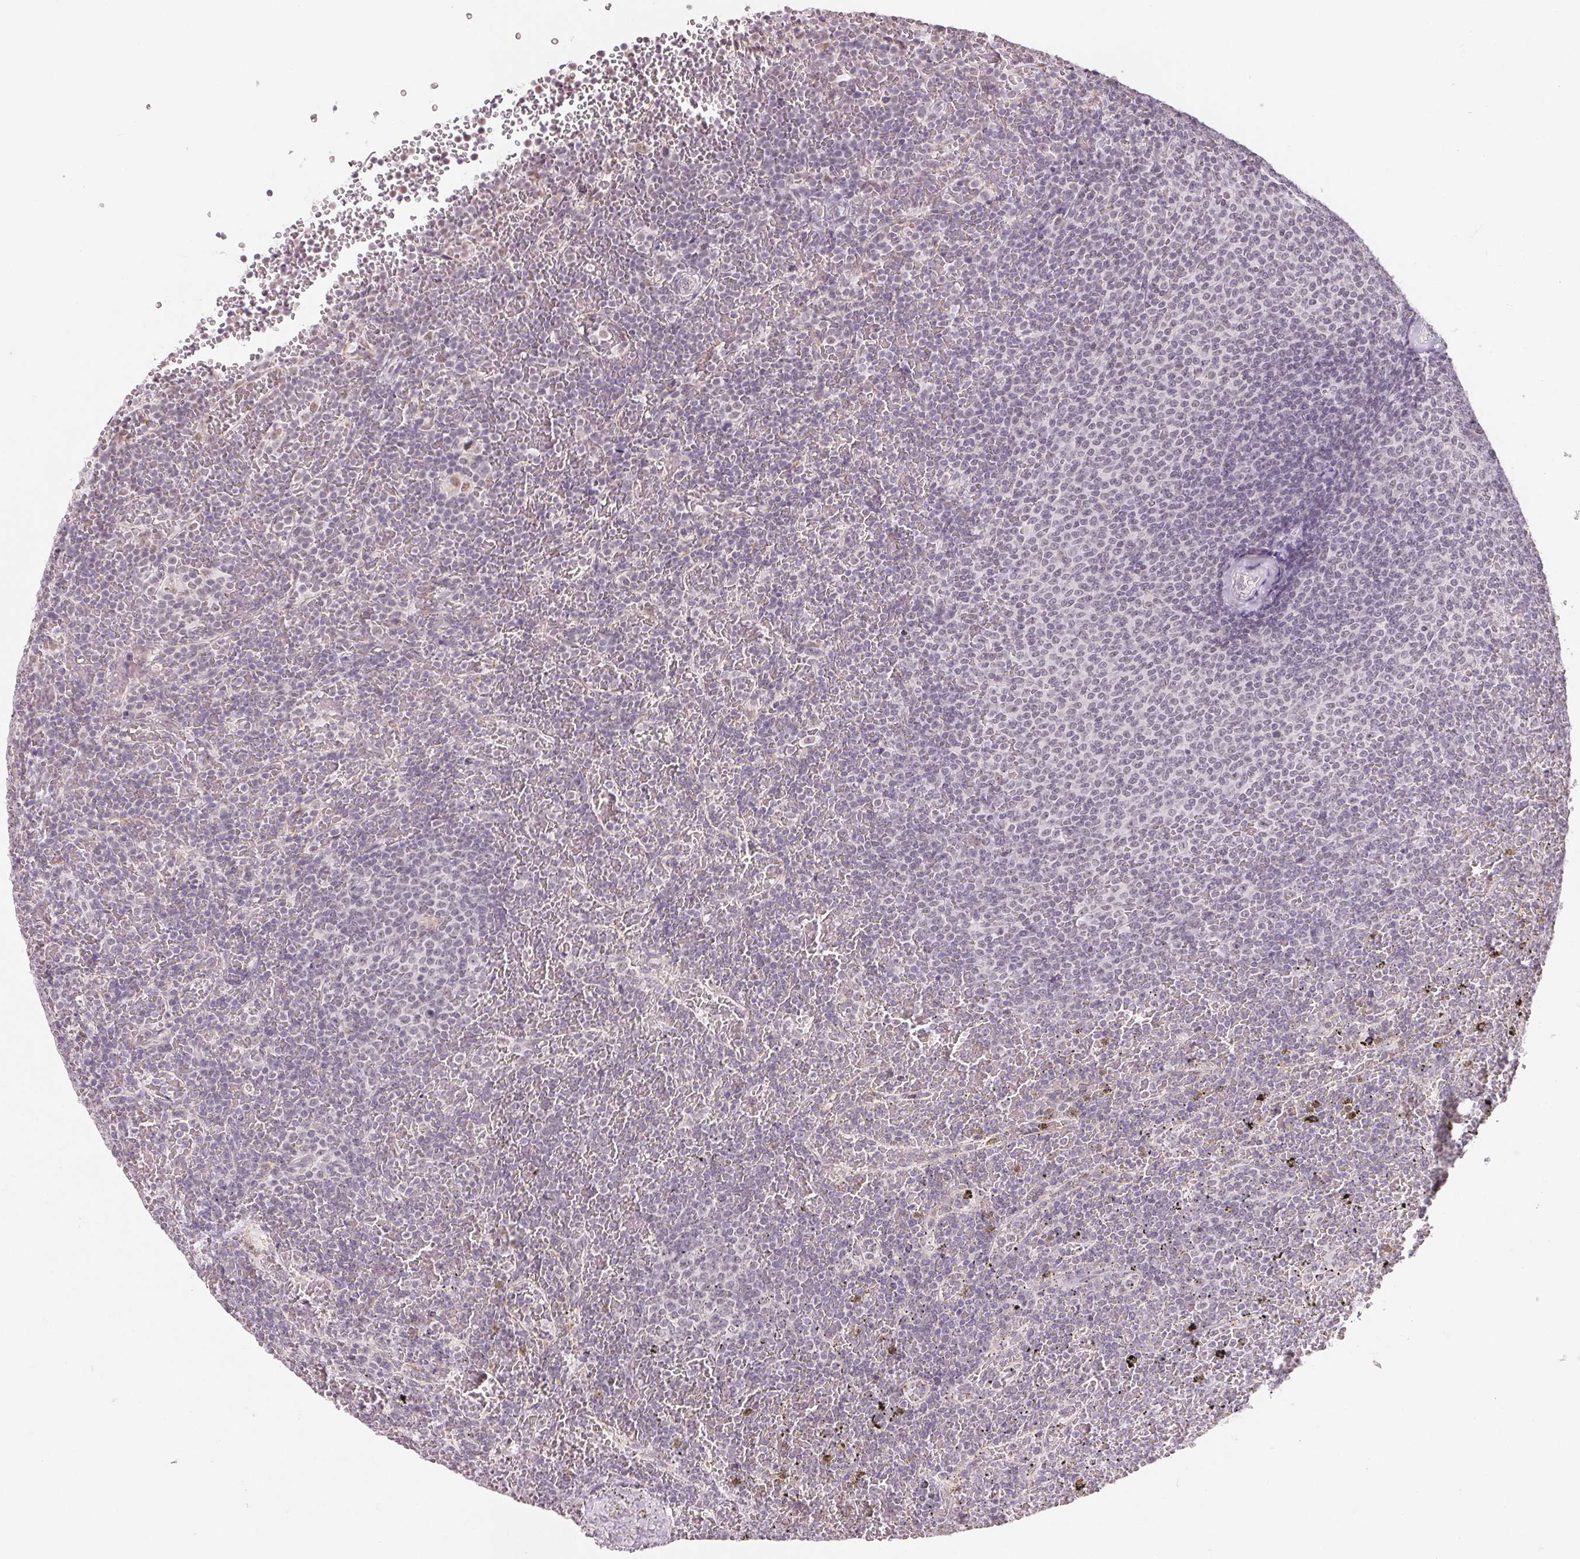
{"staining": {"intensity": "negative", "quantity": "none", "location": "none"}, "tissue": "lymphoma", "cell_type": "Tumor cells", "image_type": "cancer", "snomed": [{"axis": "morphology", "description": "Malignant lymphoma, non-Hodgkin's type, Low grade"}, {"axis": "topography", "description": "Spleen"}], "caption": "IHC photomicrograph of neoplastic tissue: human malignant lymphoma, non-Hodgkin's type (low-grade) stained with DAB (3,3'-diaminobenzidine) demonstrates no significant protein positivity in tumor cells. The staining was performed using DAB to visualize the protein expression in brown, while the nuclei were stained in blue with hematoxylin (Magnification: 20x).", "gene": "NXF3", "patient": {"sex": "female", "age": 77}}